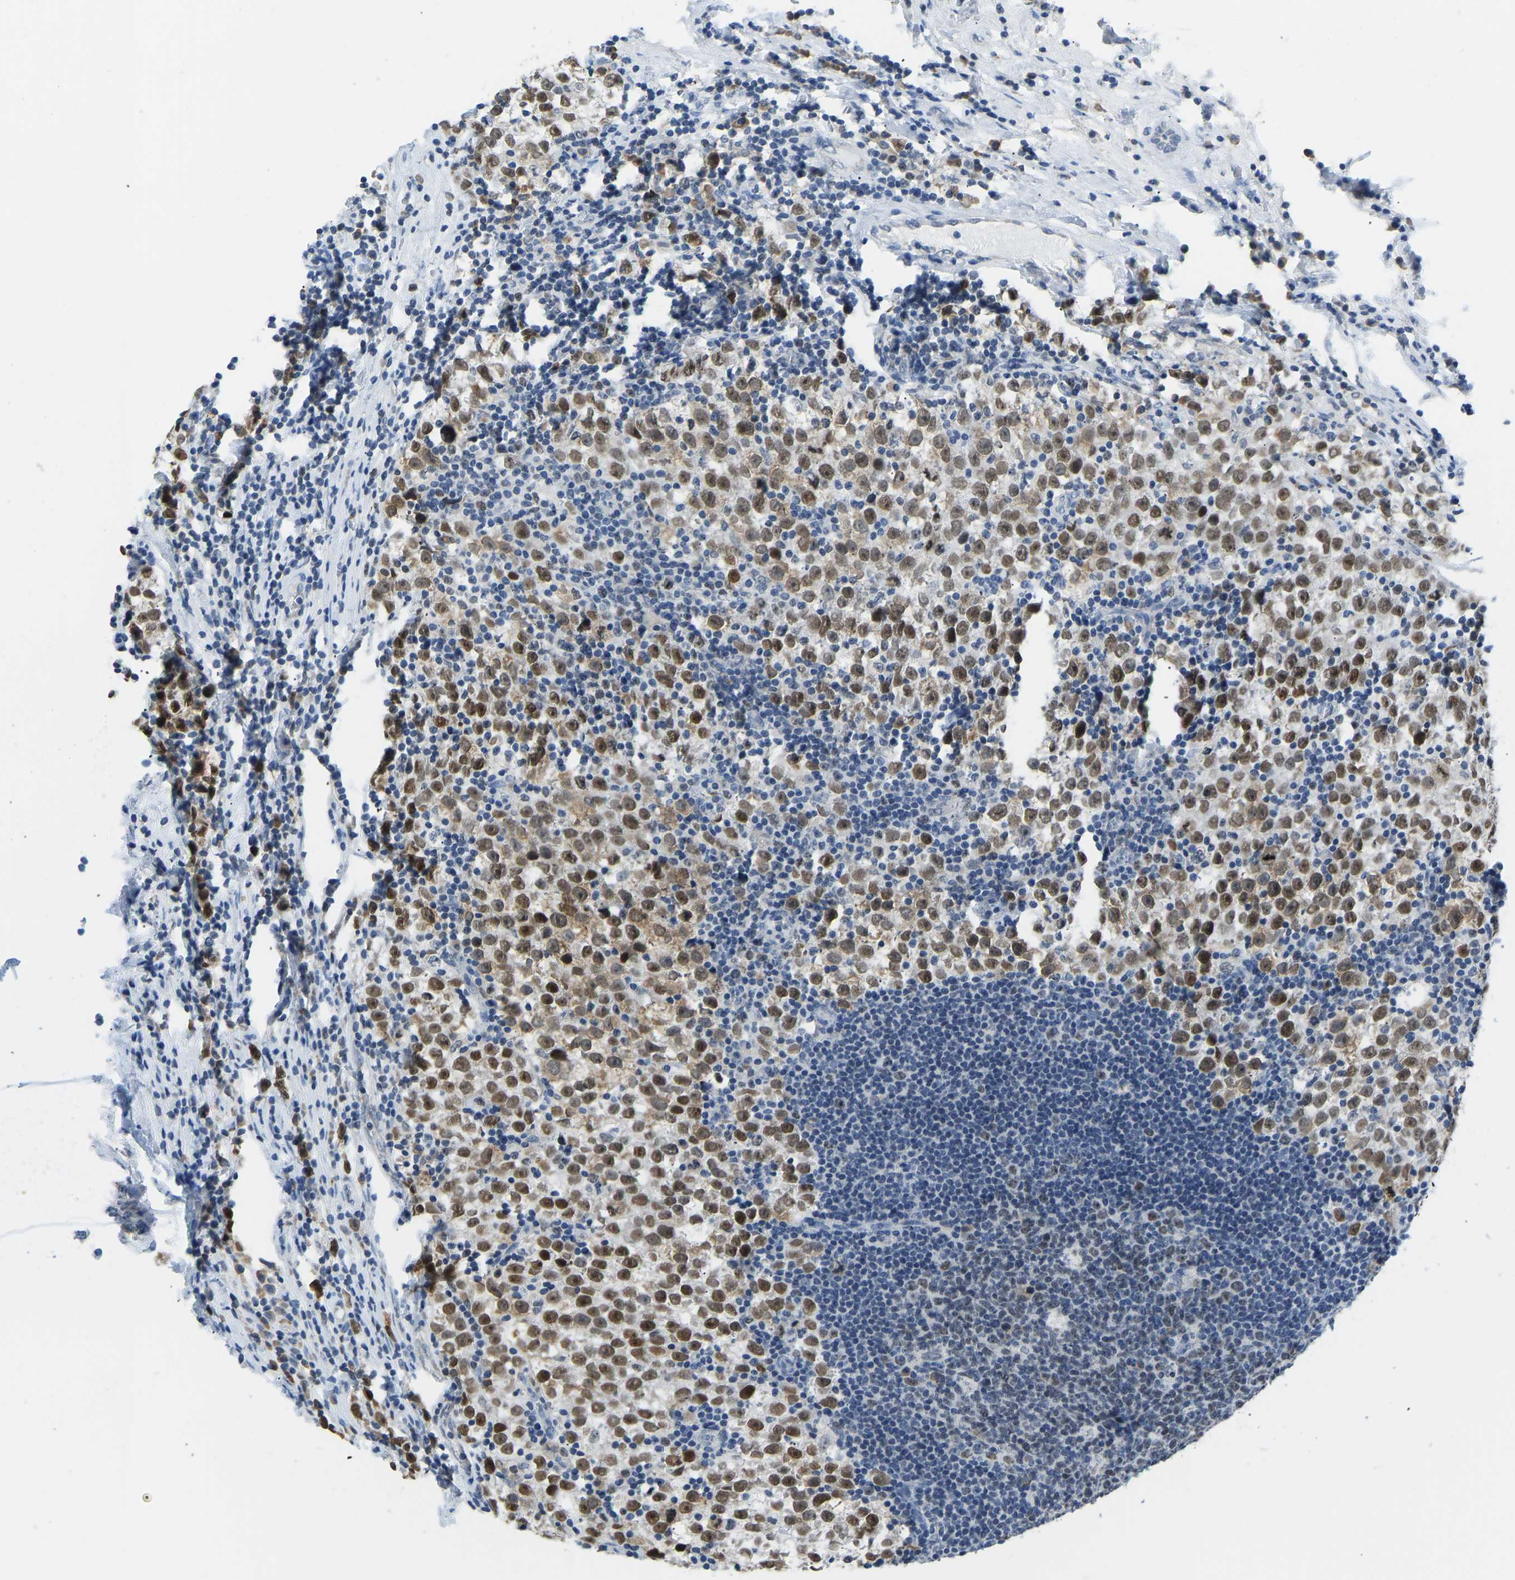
{"staining": {"intensity": "moderate", "quantity": ">75%", "location": "nuclear"}, "tissue": "testis cancer", "cell_type": "Tumor cells", "image_type": "cancer", "snomed": [{"axis": "morphology", "description": "Normal tissue, NOS"}, {"axis": "morphology", "description": "Seminoma, NOS"}, {"axis": "topography", "description": "Testis"}], "caption": "Tumor cells exhibit moderate nuclear positivity in approximately >75% of cells in testis cancer.", "gene": "VRK1", "patient": {"sex": "male", "age": 43}}